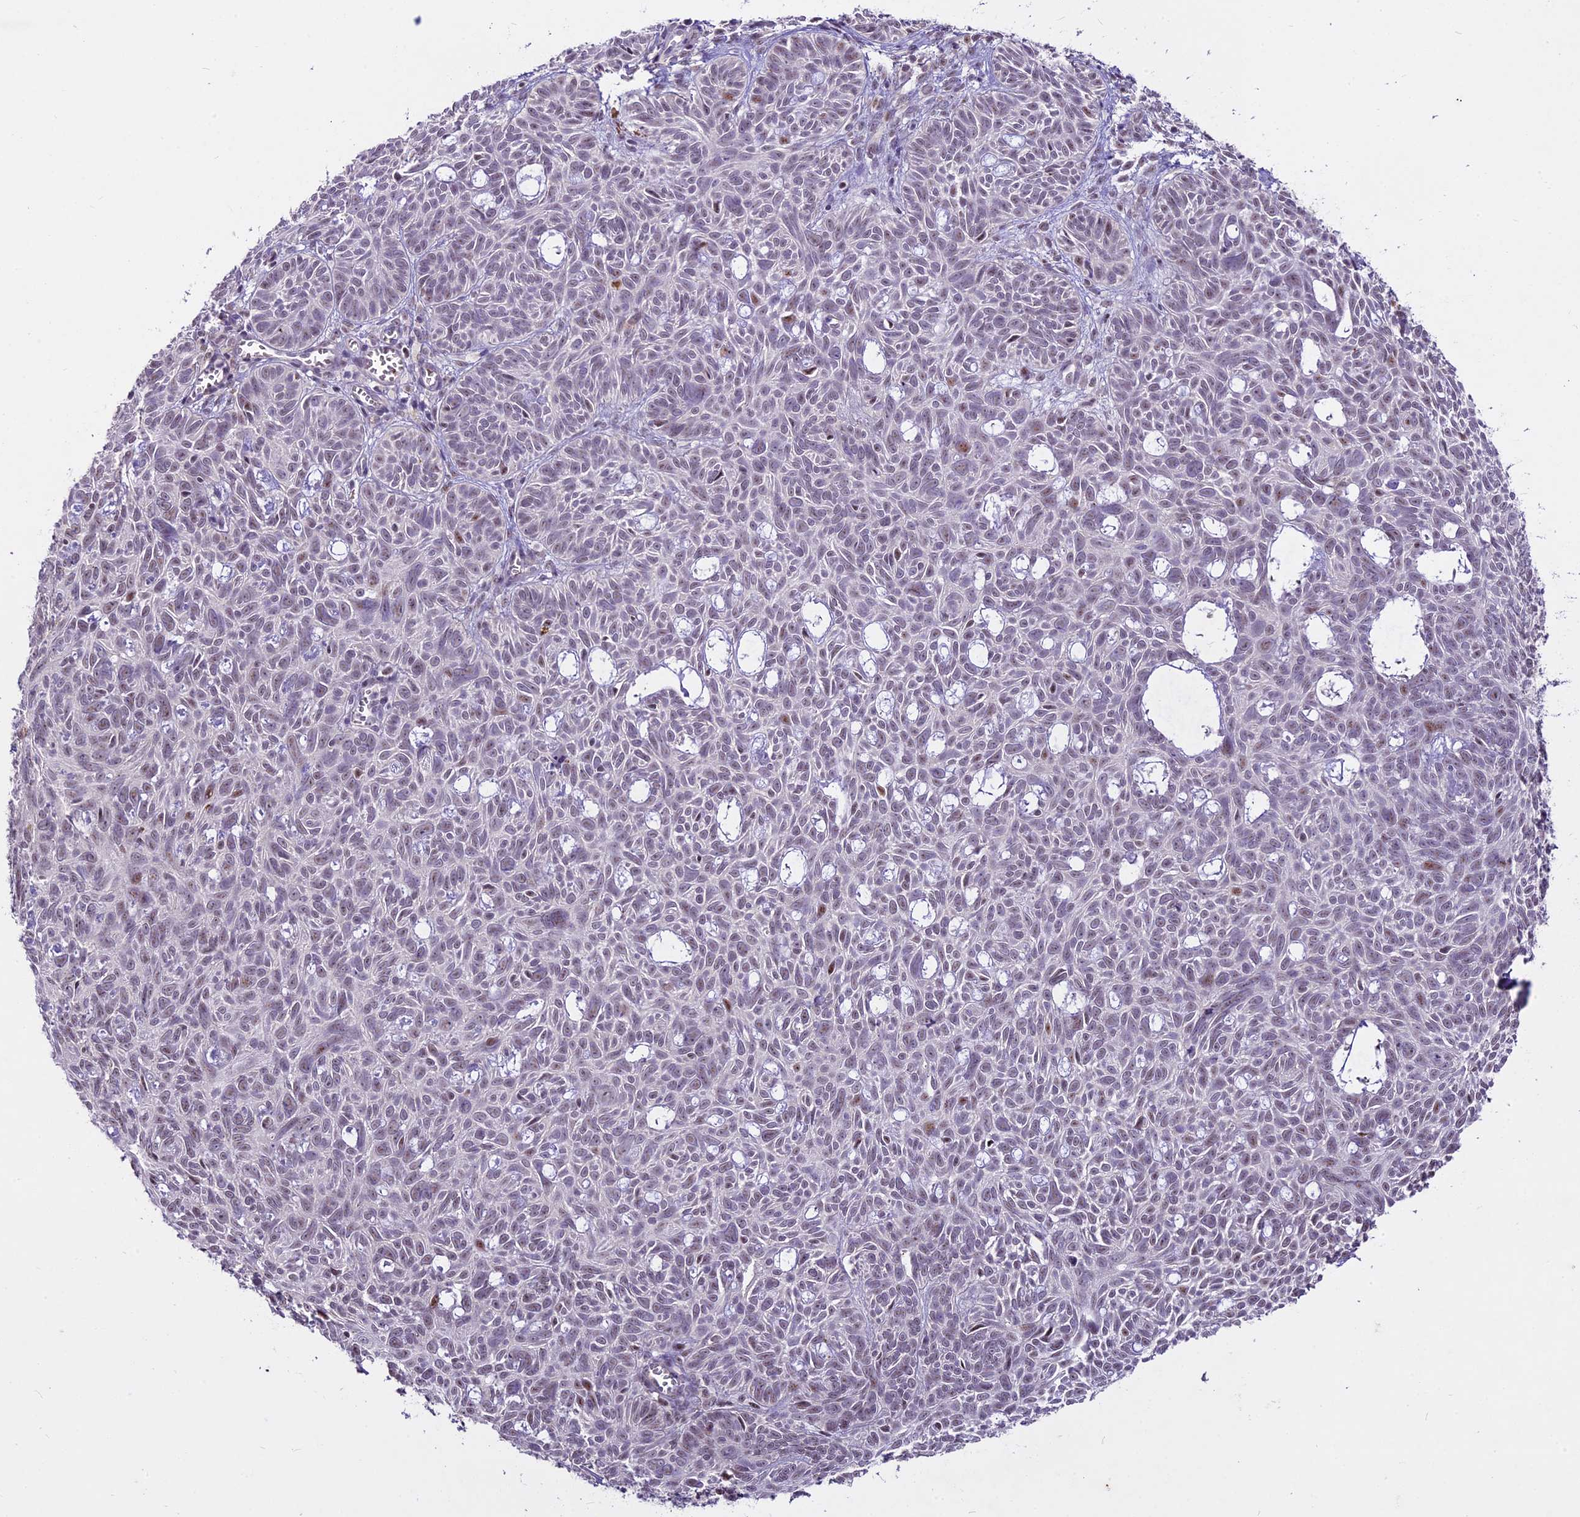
{"staining": {"intensity": "weak", "quantity": "<25%", "location": "nuclear"}, "tissue": "skin cancer", "cell_type": "Tumor cells", "image_type": "cancer", "snomed": [{"axis": "morphology", "description": "Basal cell carcinoma"}, {"axis": "topography", "description": "Skin"}], "caption": "Skin basal cell carcinoma was stained to show a protein in brown. There is no significant staining in tumor cells.", "gene": "SUSD3", "patient": {"sex": "male", "age": 69}}